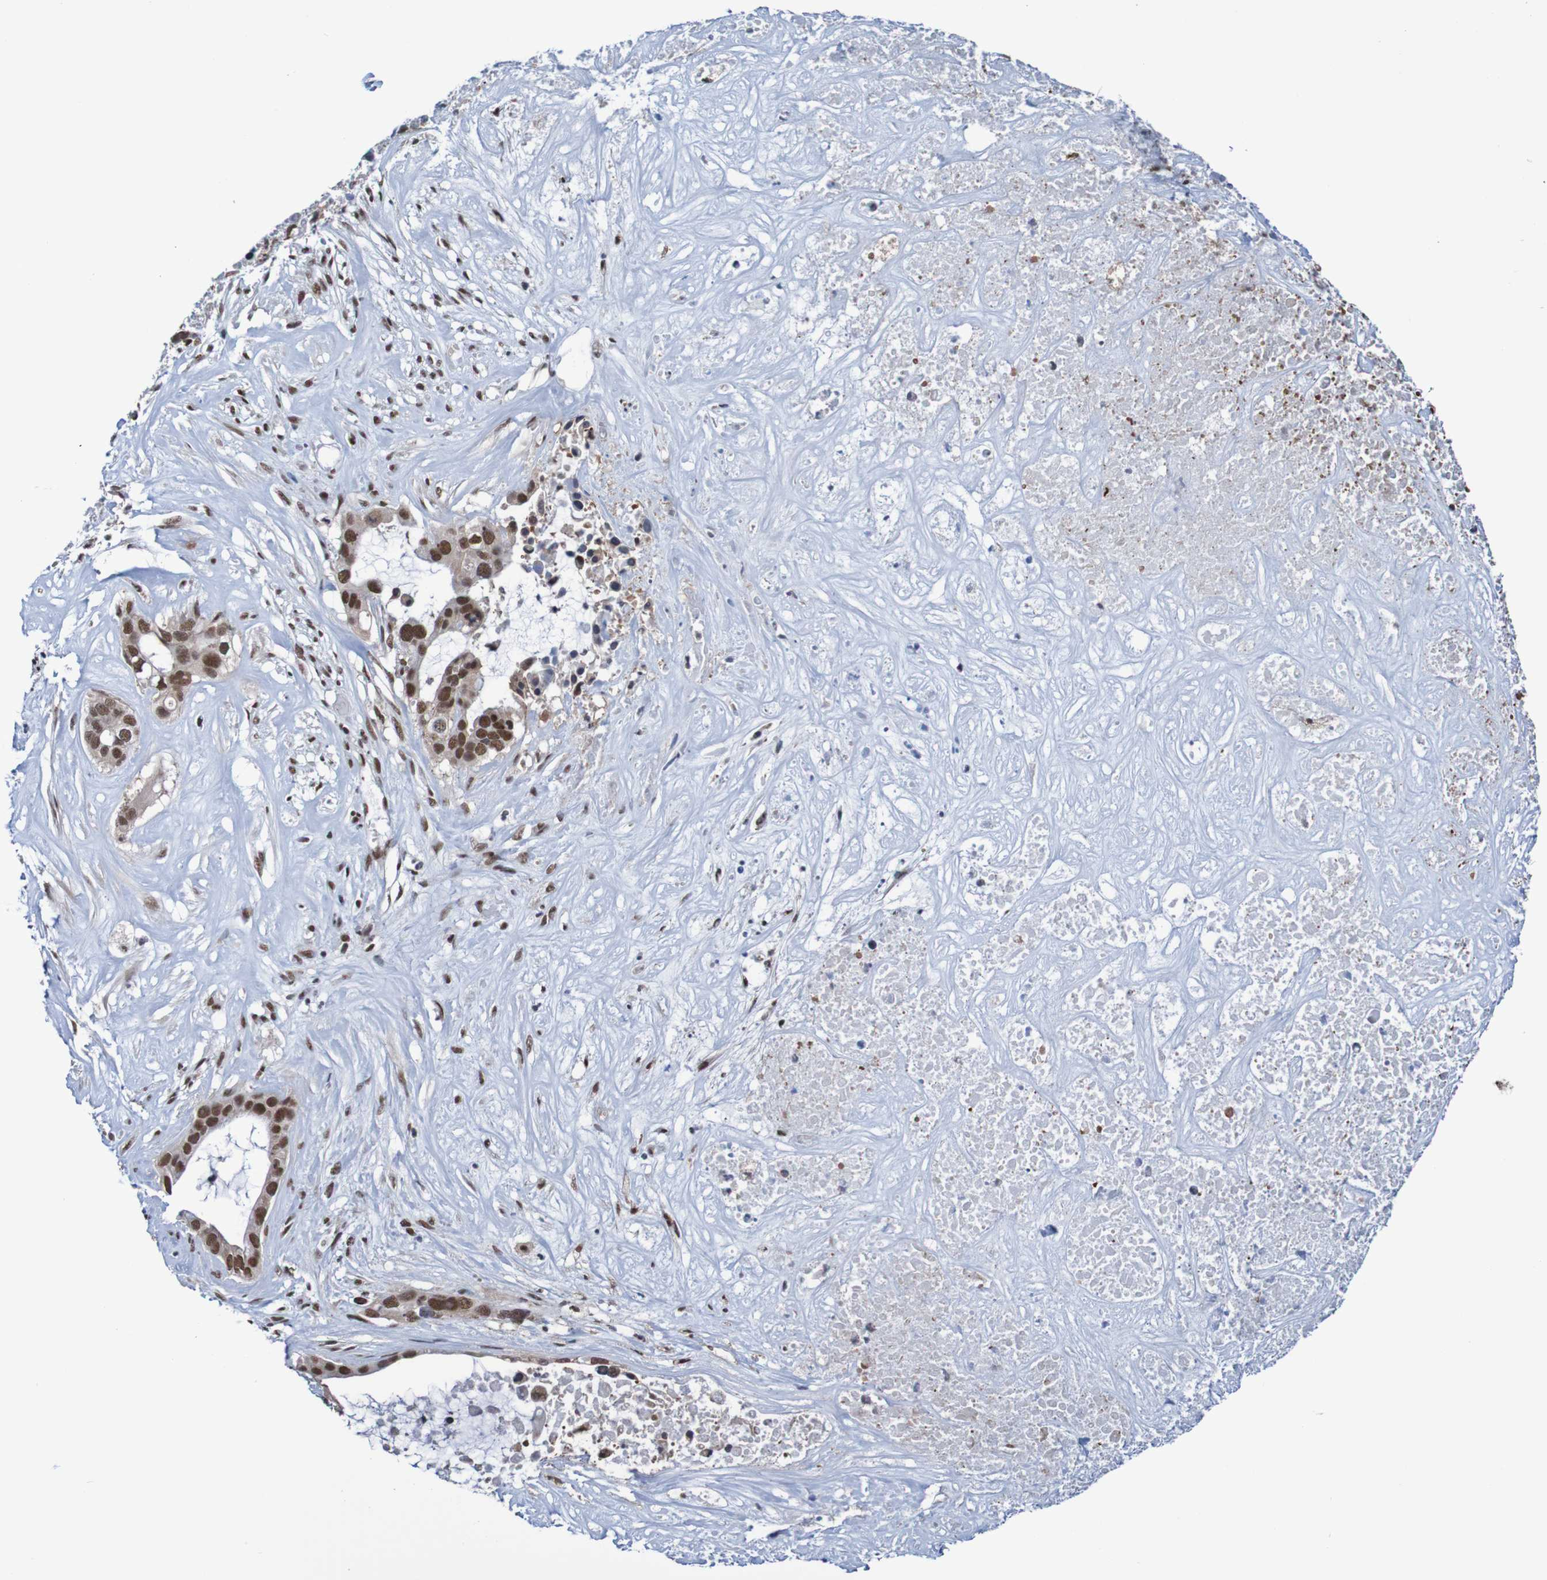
{"staining": {"intensity": "strong", "quantity": ">75%", "location": "nuclear"}, "tissue": "liver cancer", "cell_type": "Tumor cells", "image_type": "cancer", "snomed": [{"axis": "morphology", "description": "Cholangiocarcinoma"}, {"axis": "topography", "description": "Liver"}], "caption": "A high amount of strong nuclear expression is seen in approximately >75% of tumor cells in liver cancer (cholangiocarcinoma) tissue.", "gene": "CDC5L", "patient": {"sex": "female", "age": 65}}